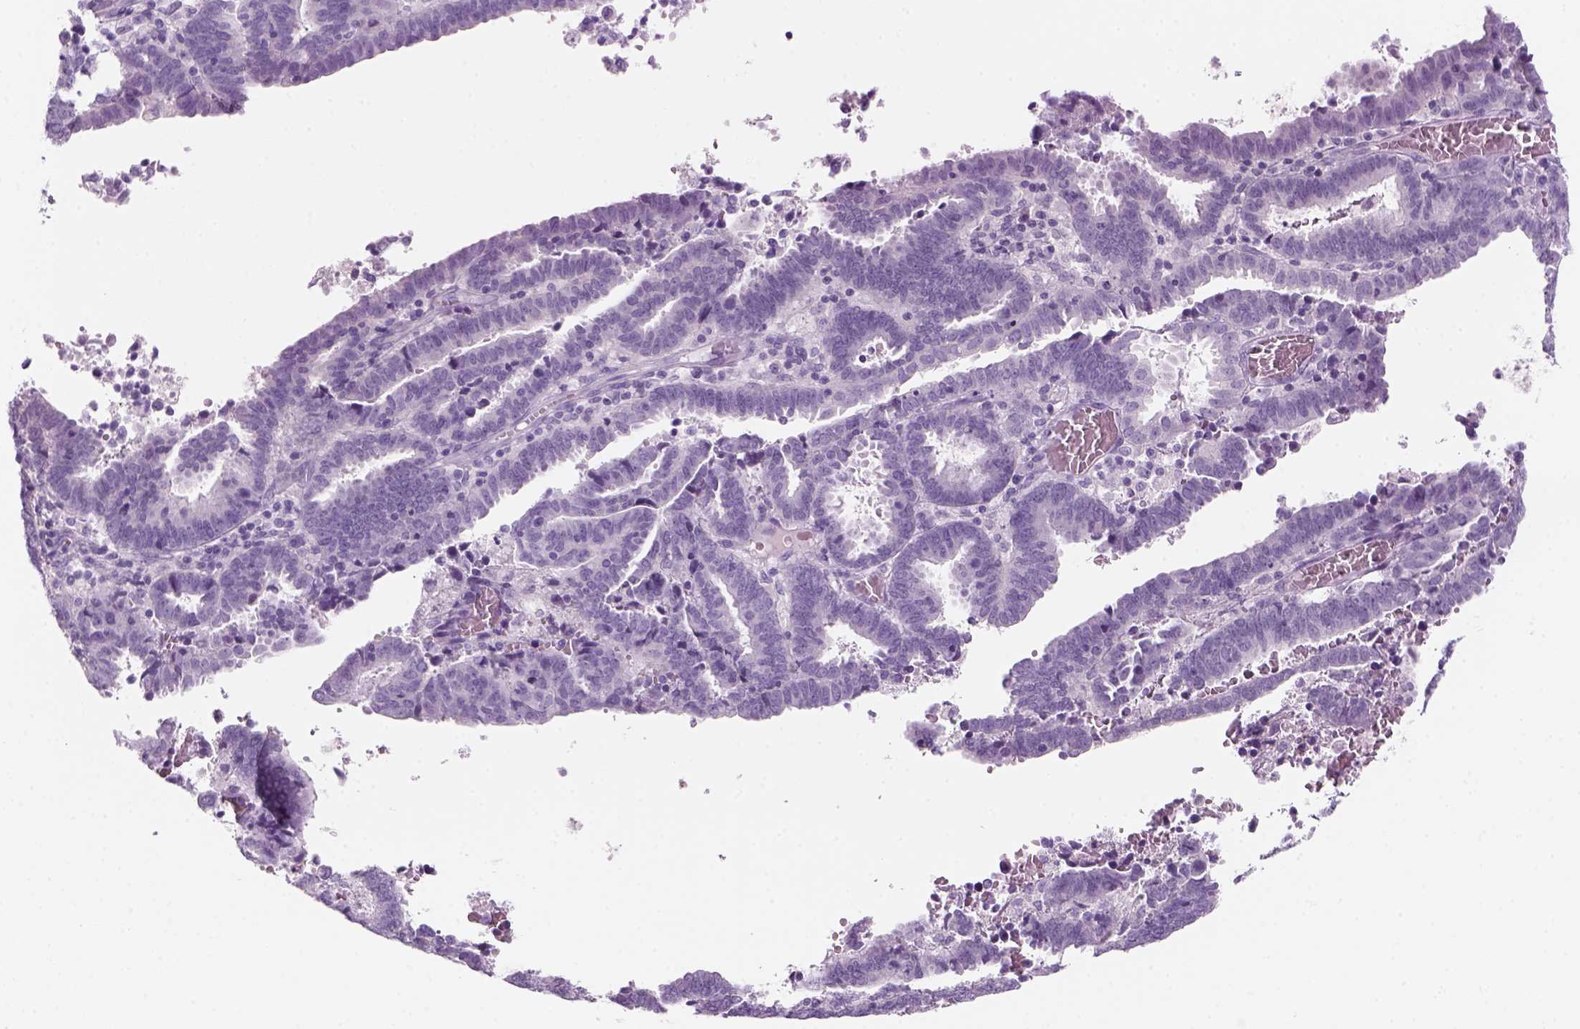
{"staining": {"intensity": "negative", "quantity": "none", "location": "none"}, "tissue": "endometrial cancer", "cell_type": "Tumor cells", "image_type": "cancer", "snomed": [{"axis": "morphology", "description": "Adenocarcinoma, NOS"}, {"axis": "topography", "description": "Uterus"}], "caption": "The histopathology image shows no significant positivity in tumor cells of endometrial cancer. (DAB immunohistochemistry (IHC), high magnification).", "gene": "KRTAP11-1", "patient": {"sex": "female", "age": 83}}